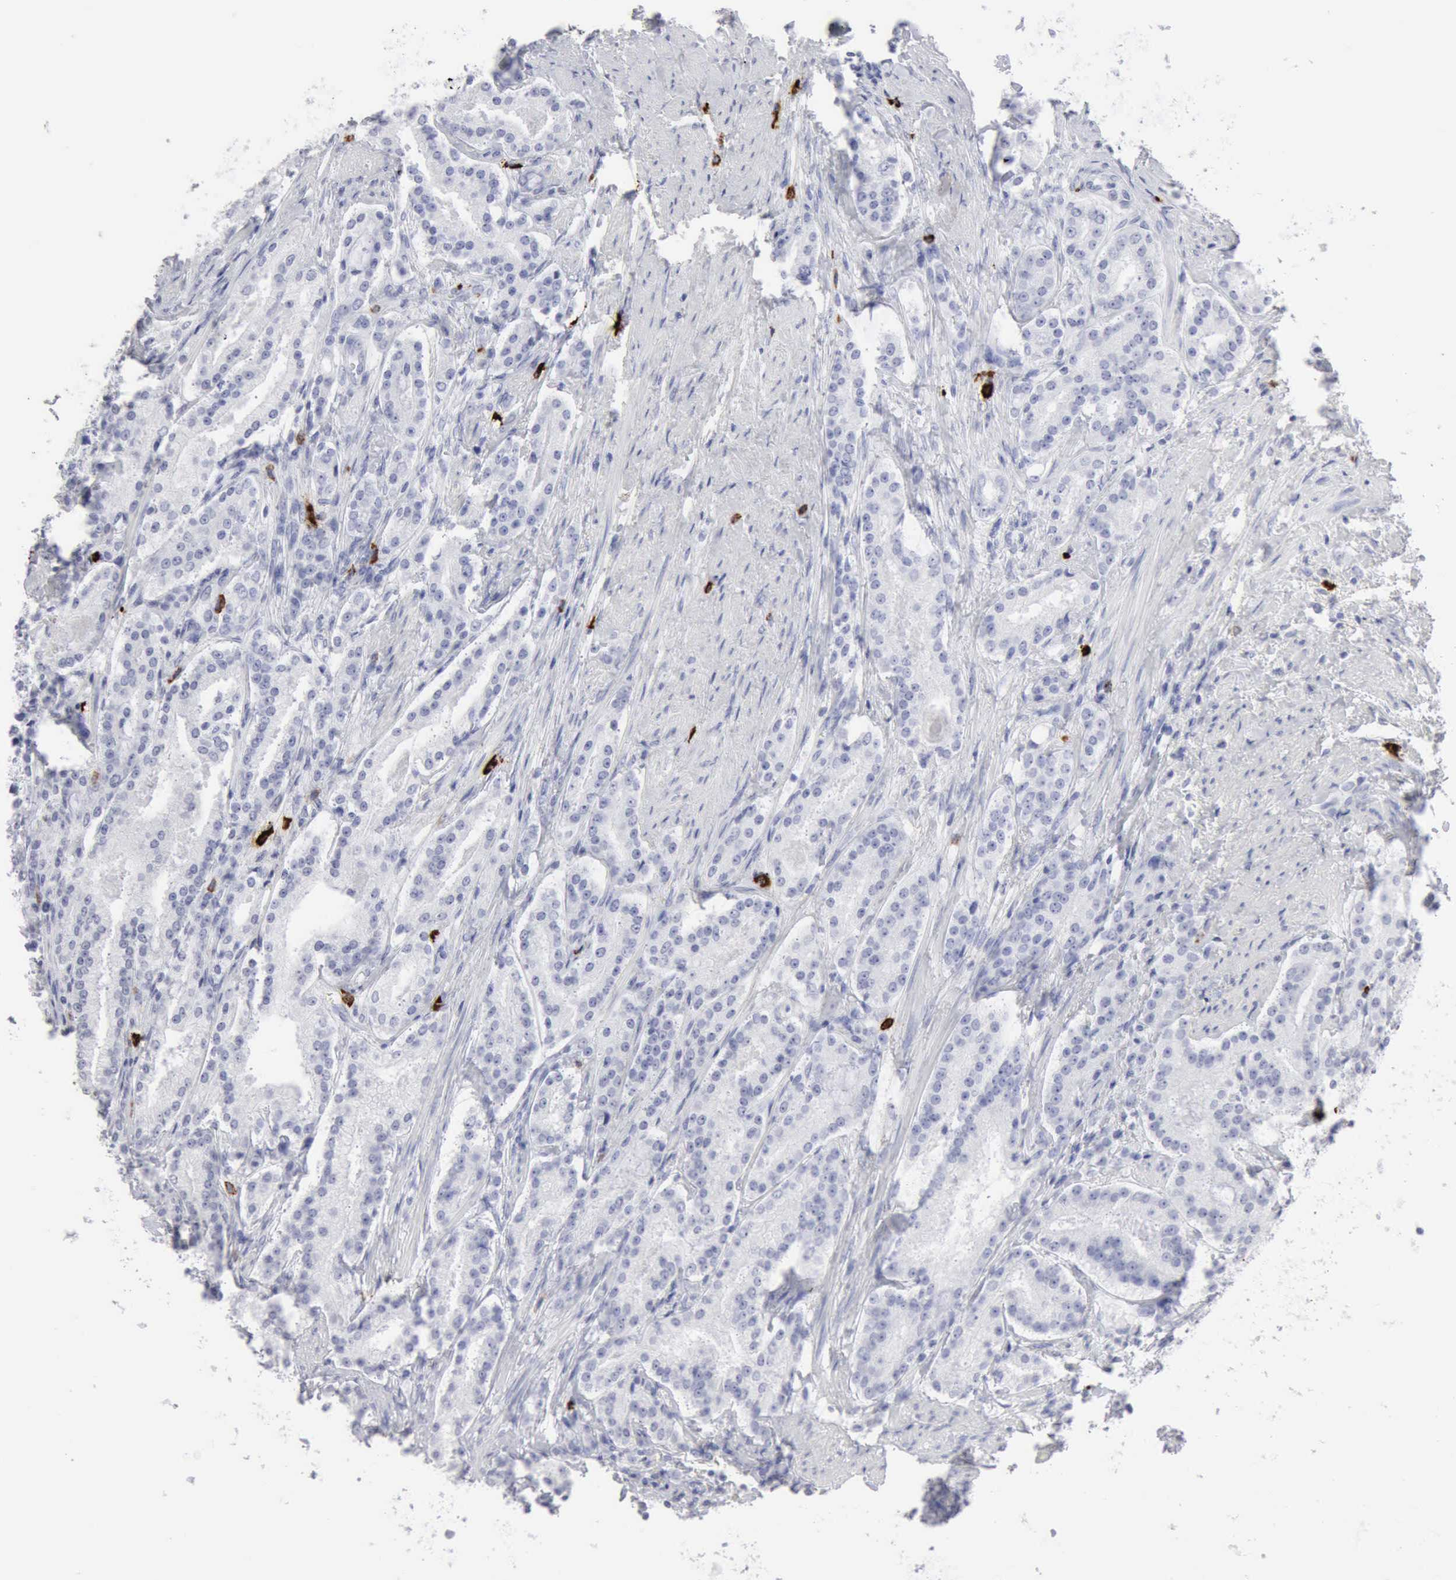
{"staining": {"intensity": "negative", "quantity": "none", "location": "none"}, "tissue": "prostate cancer", "cell_type": "Tumor cells", "image_type": "cancer", "snomed": [{"axis": "morphology", "description": "Adenocarcinoma, Medium grade"}, {"axis": "topography", "description": "Prostate"}], "caption": "The photomicrograph reveals no staining of tumor cells in prostate medium-grade adenocarcinoma.", "gene": "CMA1", "patient": {"sex": "male", "age": 72}}